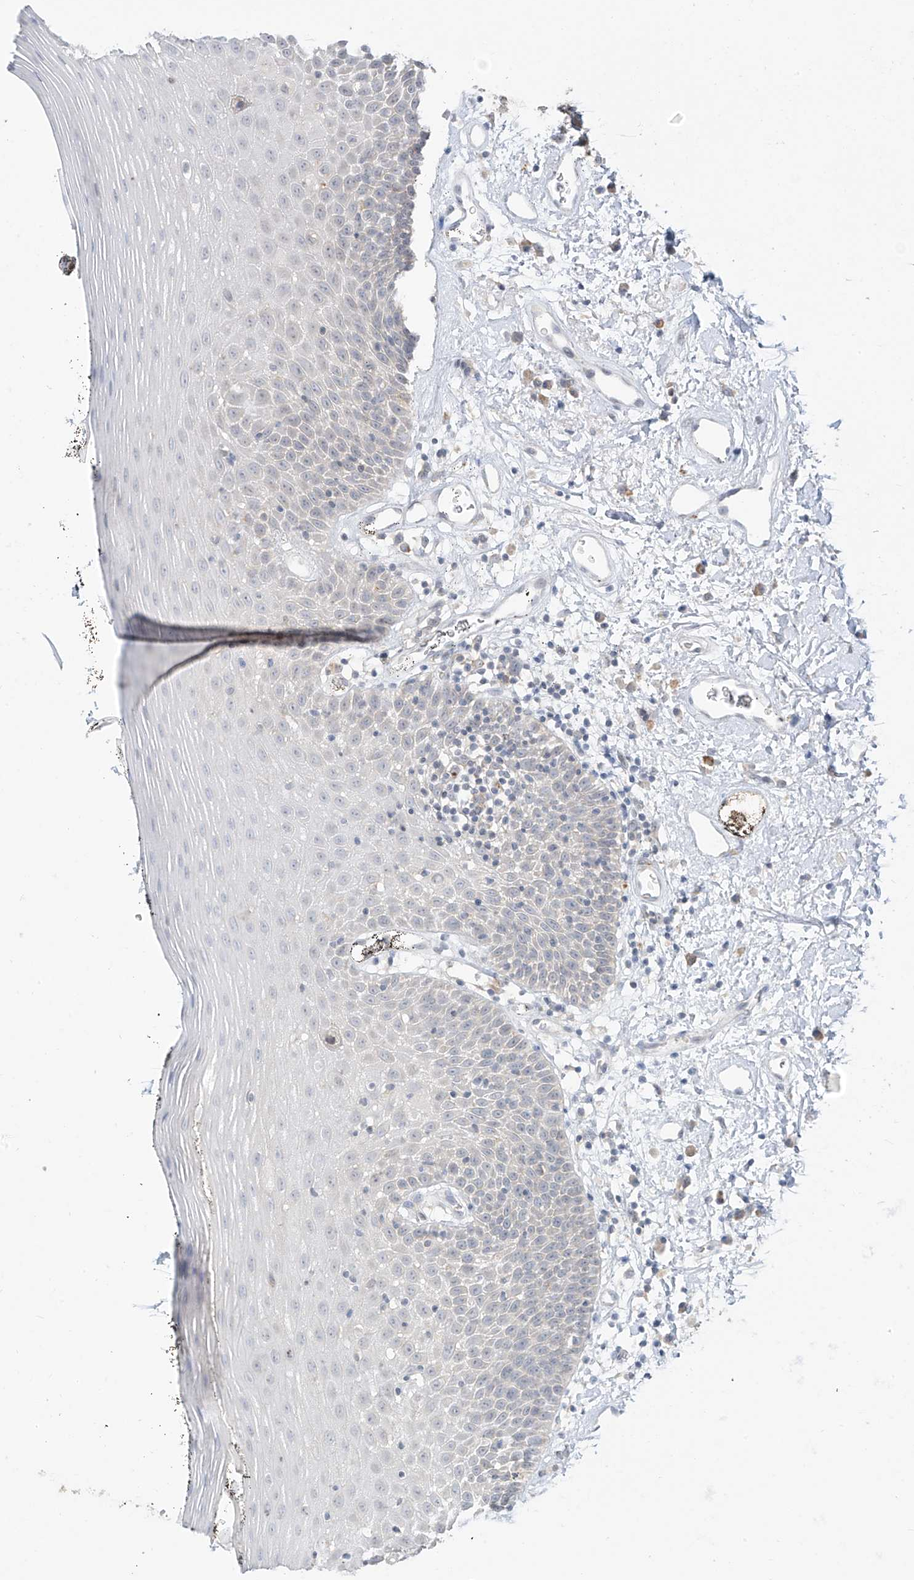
{"staining": {"intensity": "negative", "quantity": "none", "location": "none"}, "tissue": "oral mucosa", "cell_type": "Squamous epithelial cells", "image_type": "normal", "snomed": [{"axis": "morphology", "description": "Normal tissue, NOS"}, {"axis": "topography", "description": "Oral tissue"}], "caption": "This is an IHC photomicrograph of unremarkable oral mucosa. There is no positivity in squamous epithelial cells.", "gene": "C2orf42", "patient": {"sex": "male", "age": 74}}